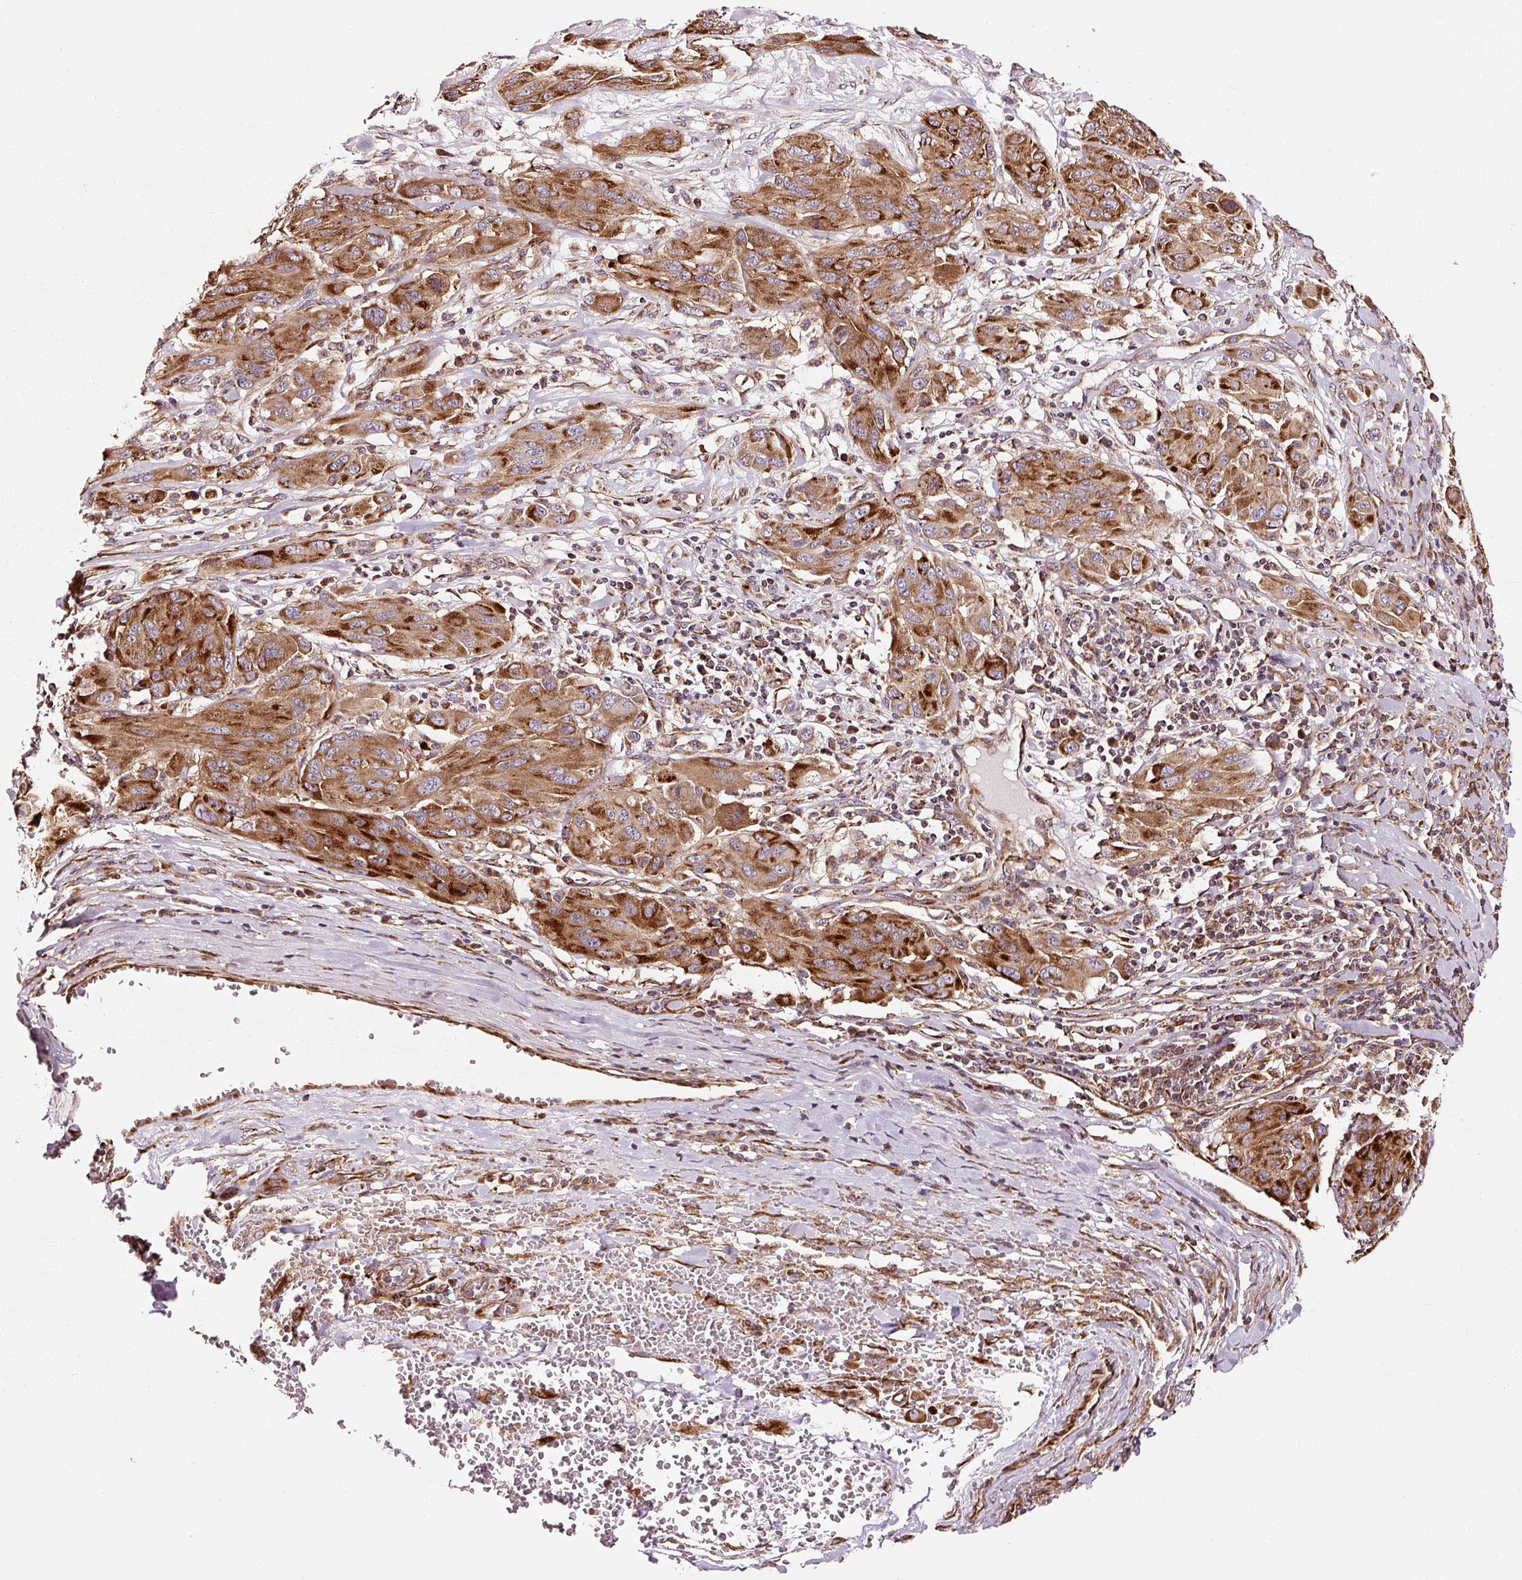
{"staining": {"intensity": "strong", "quantity": ">75%", "location": "cytoplasmic/membranous"}, "tissue": "melanoma", "cell_type": "Tumor cells", "image_type": "cancer", "snomed": [{"axis": "morphology", "description": "Malignant melanoma, NOS"}, {"axis": "topography", "description": "Skin"}], "caption": "Immunohistochemistry (IHC) (DAB) staining of human malignant melanoma displays strong cytoplasmic/membranous protein staining in about >75% of tumor cells.", "gene": "ISCU", "patient": {"sex": "female", "age": 91}}